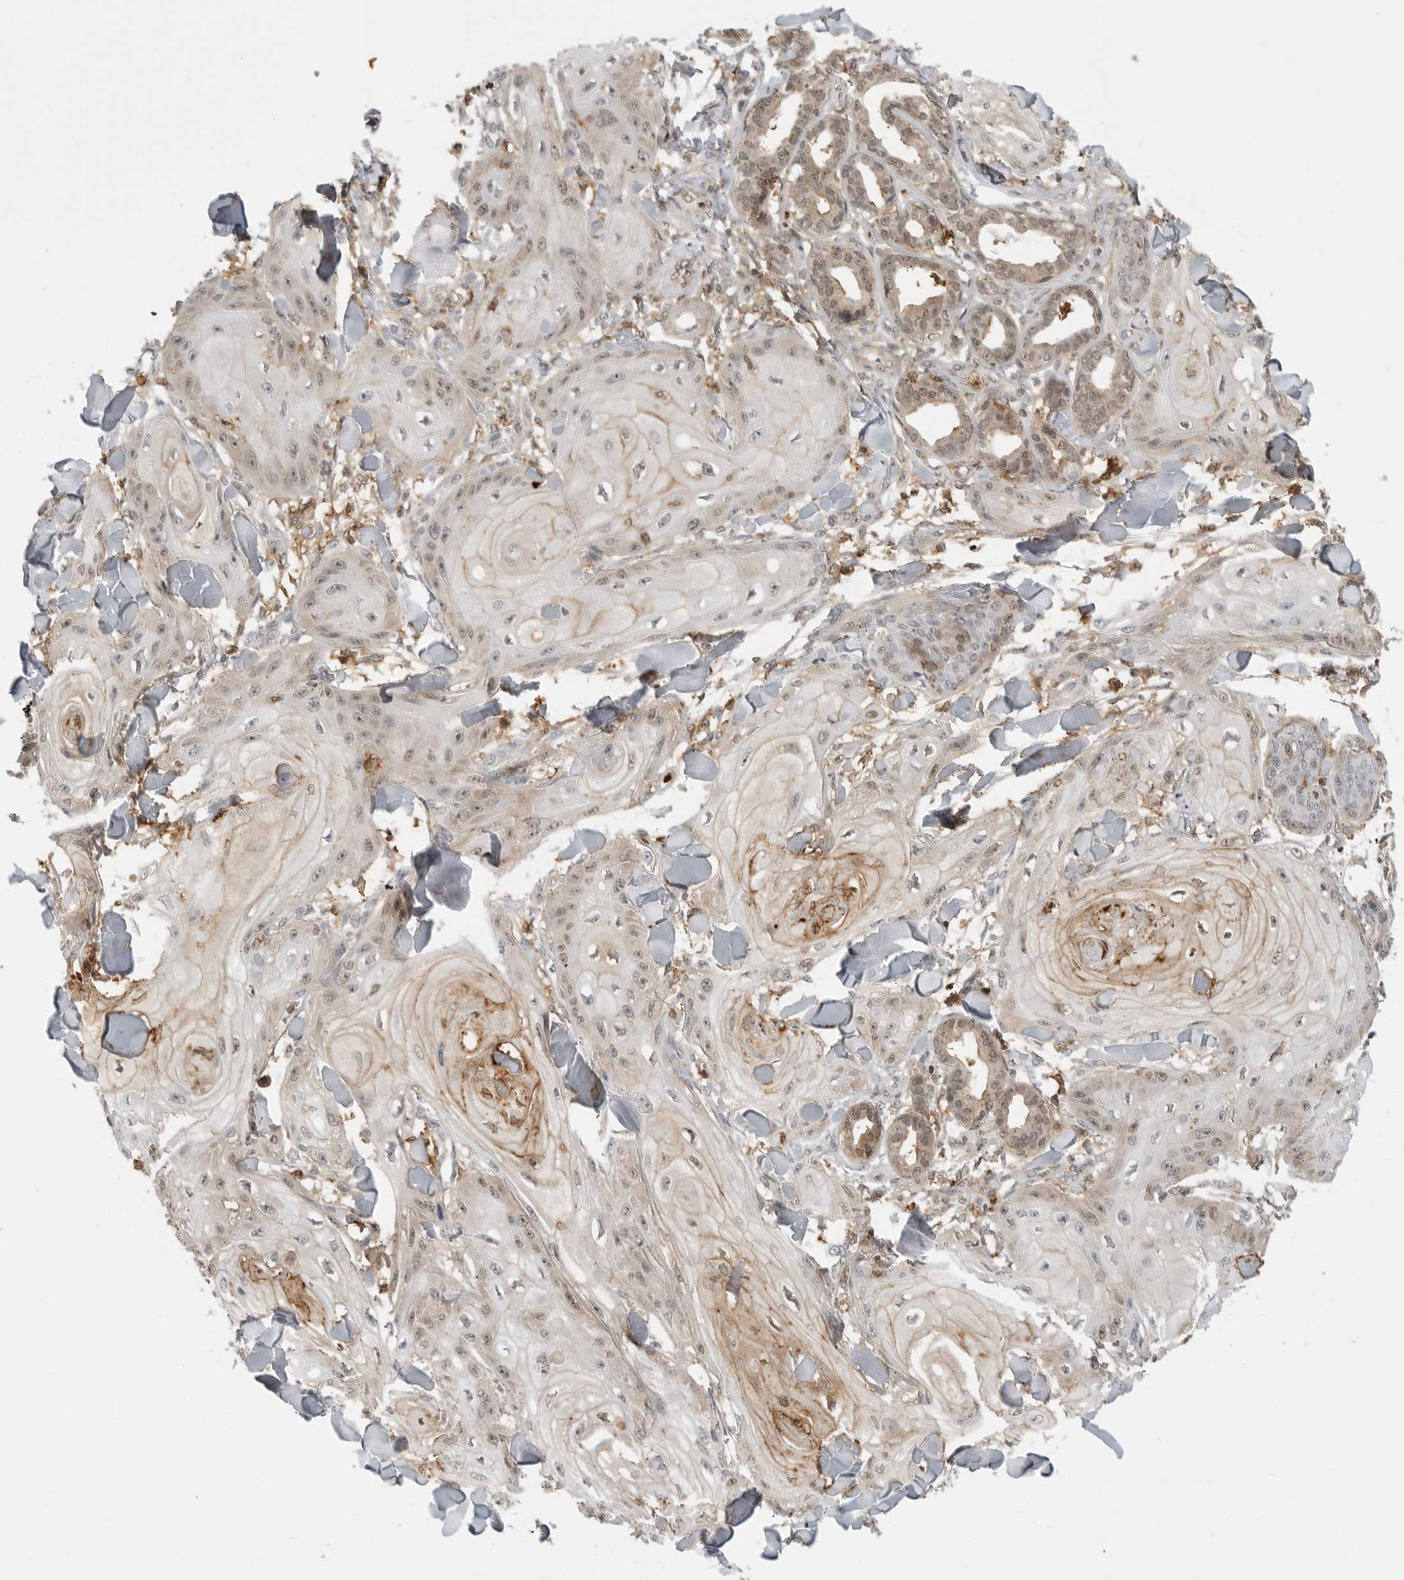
{"staining": {"intensity": "weak", "quantity": ">75%", "location": "cytoplasmic/membranous,nuclear"}, "tissue": "skin cancer", "cell_type": "Tumor cells", "image_type": "cancer", "snomed": [{"axis": "morphology", "description": "Squamous cell carcinoma, NOS"}, {"axis": "topography", "description": "Skin"}], "caption": "Skin cancer (squamous cell carcinoma) stained with DAB (3,3'-diaminobenzidine) IHC displays low levels of weak cytoplasmic/membranous and nuclear positivity in about >75% of tumor cells.", "gene": "ANXA11", "patient": {"sex": "male", "age": 74}}